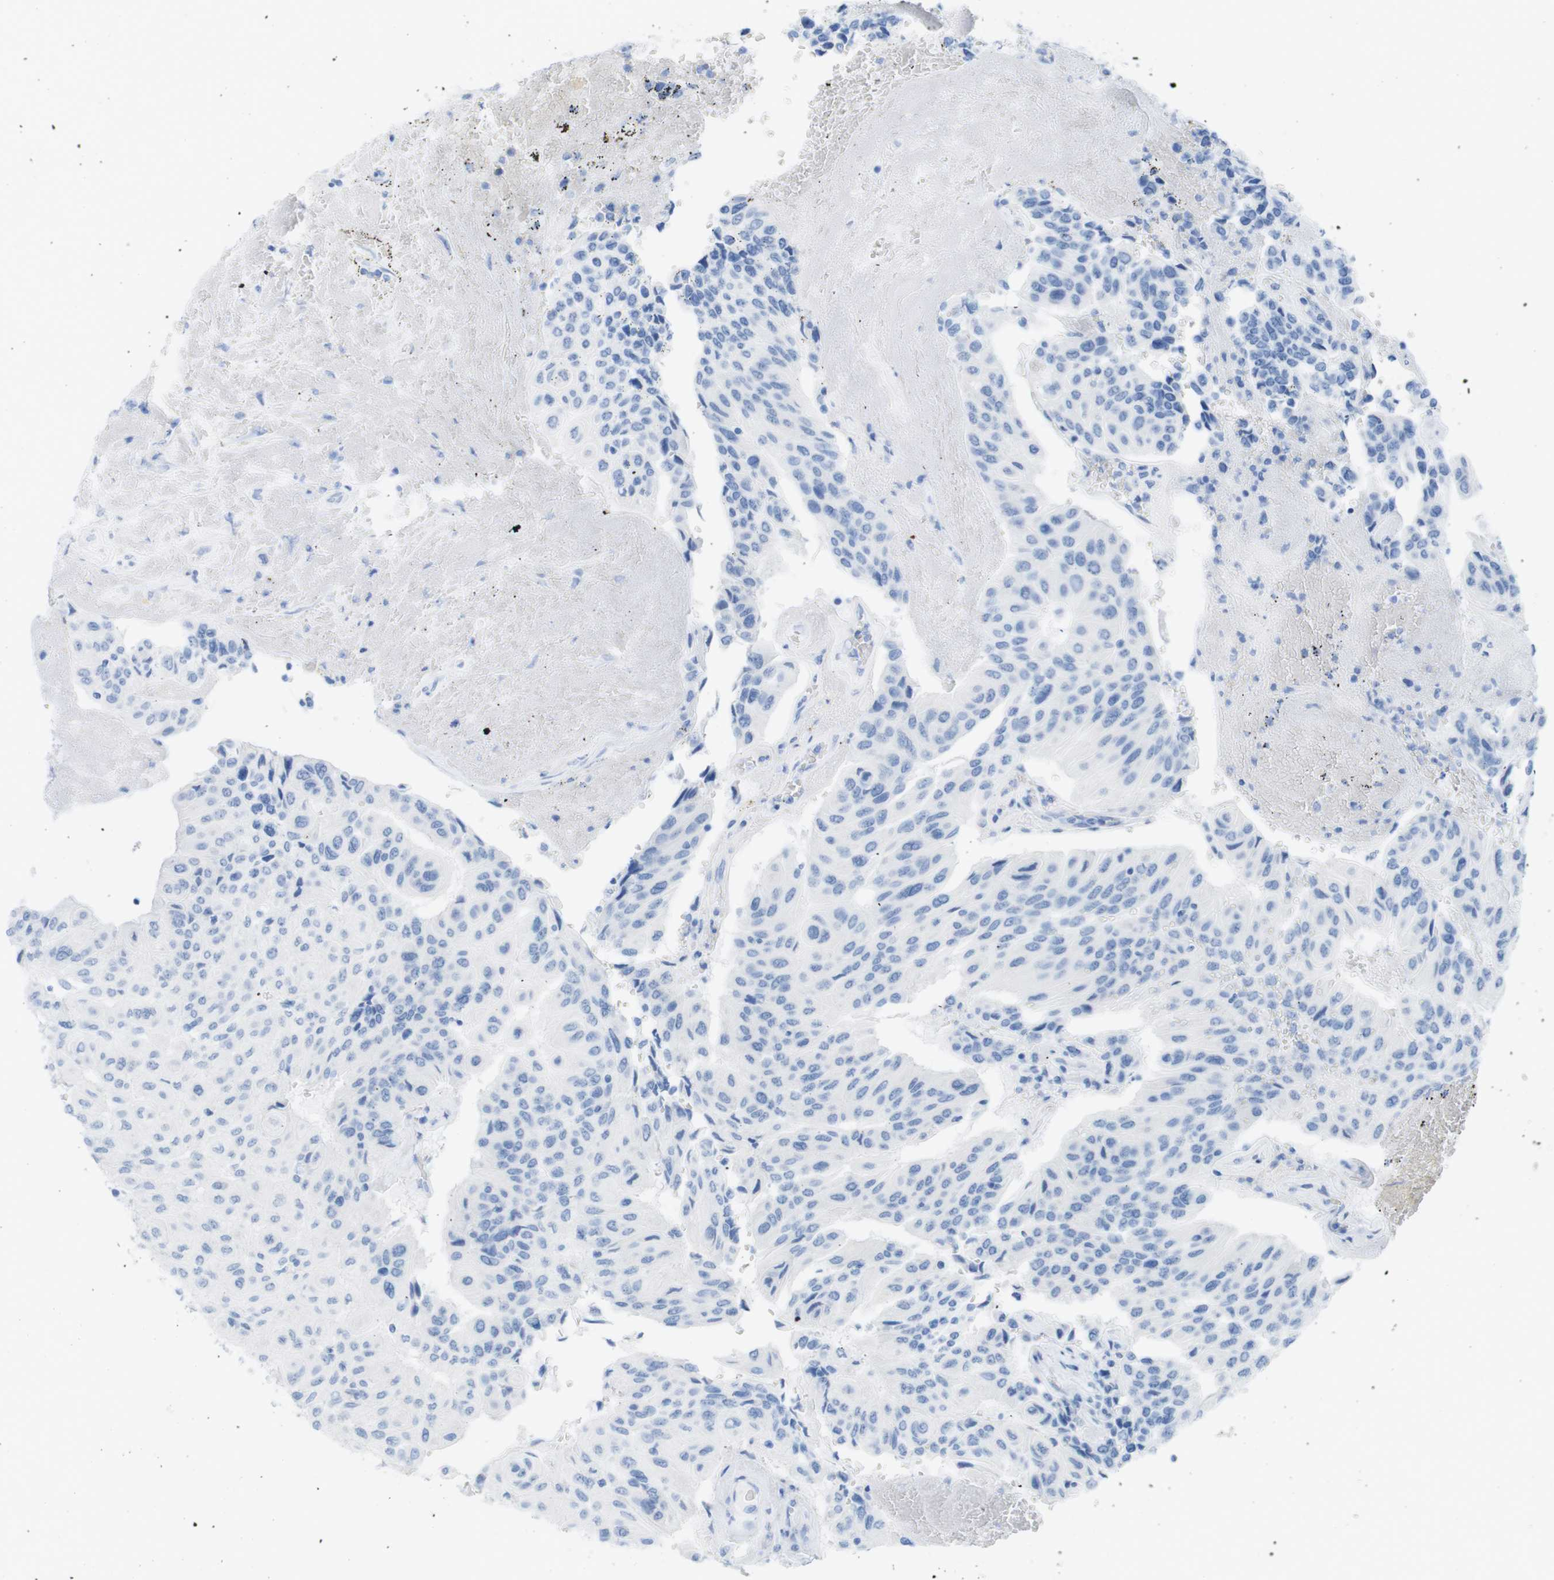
{"staining": {"intensity": "negative", "quantity": "none", "location": "none"}, "tissue": "urothelial cancer", "cell_type": "Tumor cells", "image_type": "cancer", "snomed": [{"axis": "morphology", "description": "Urothelial carcinoma, High grade"}, {"axis": "topography", "description": "Urinary bladder"}], "caption": "This is an immunohistochemistry micrograph of human high-grade urothelial carcinoma. There is no staining in tumor cells.", "gene": "MYH7", "patient": {"sex": "male", "age": 66}}